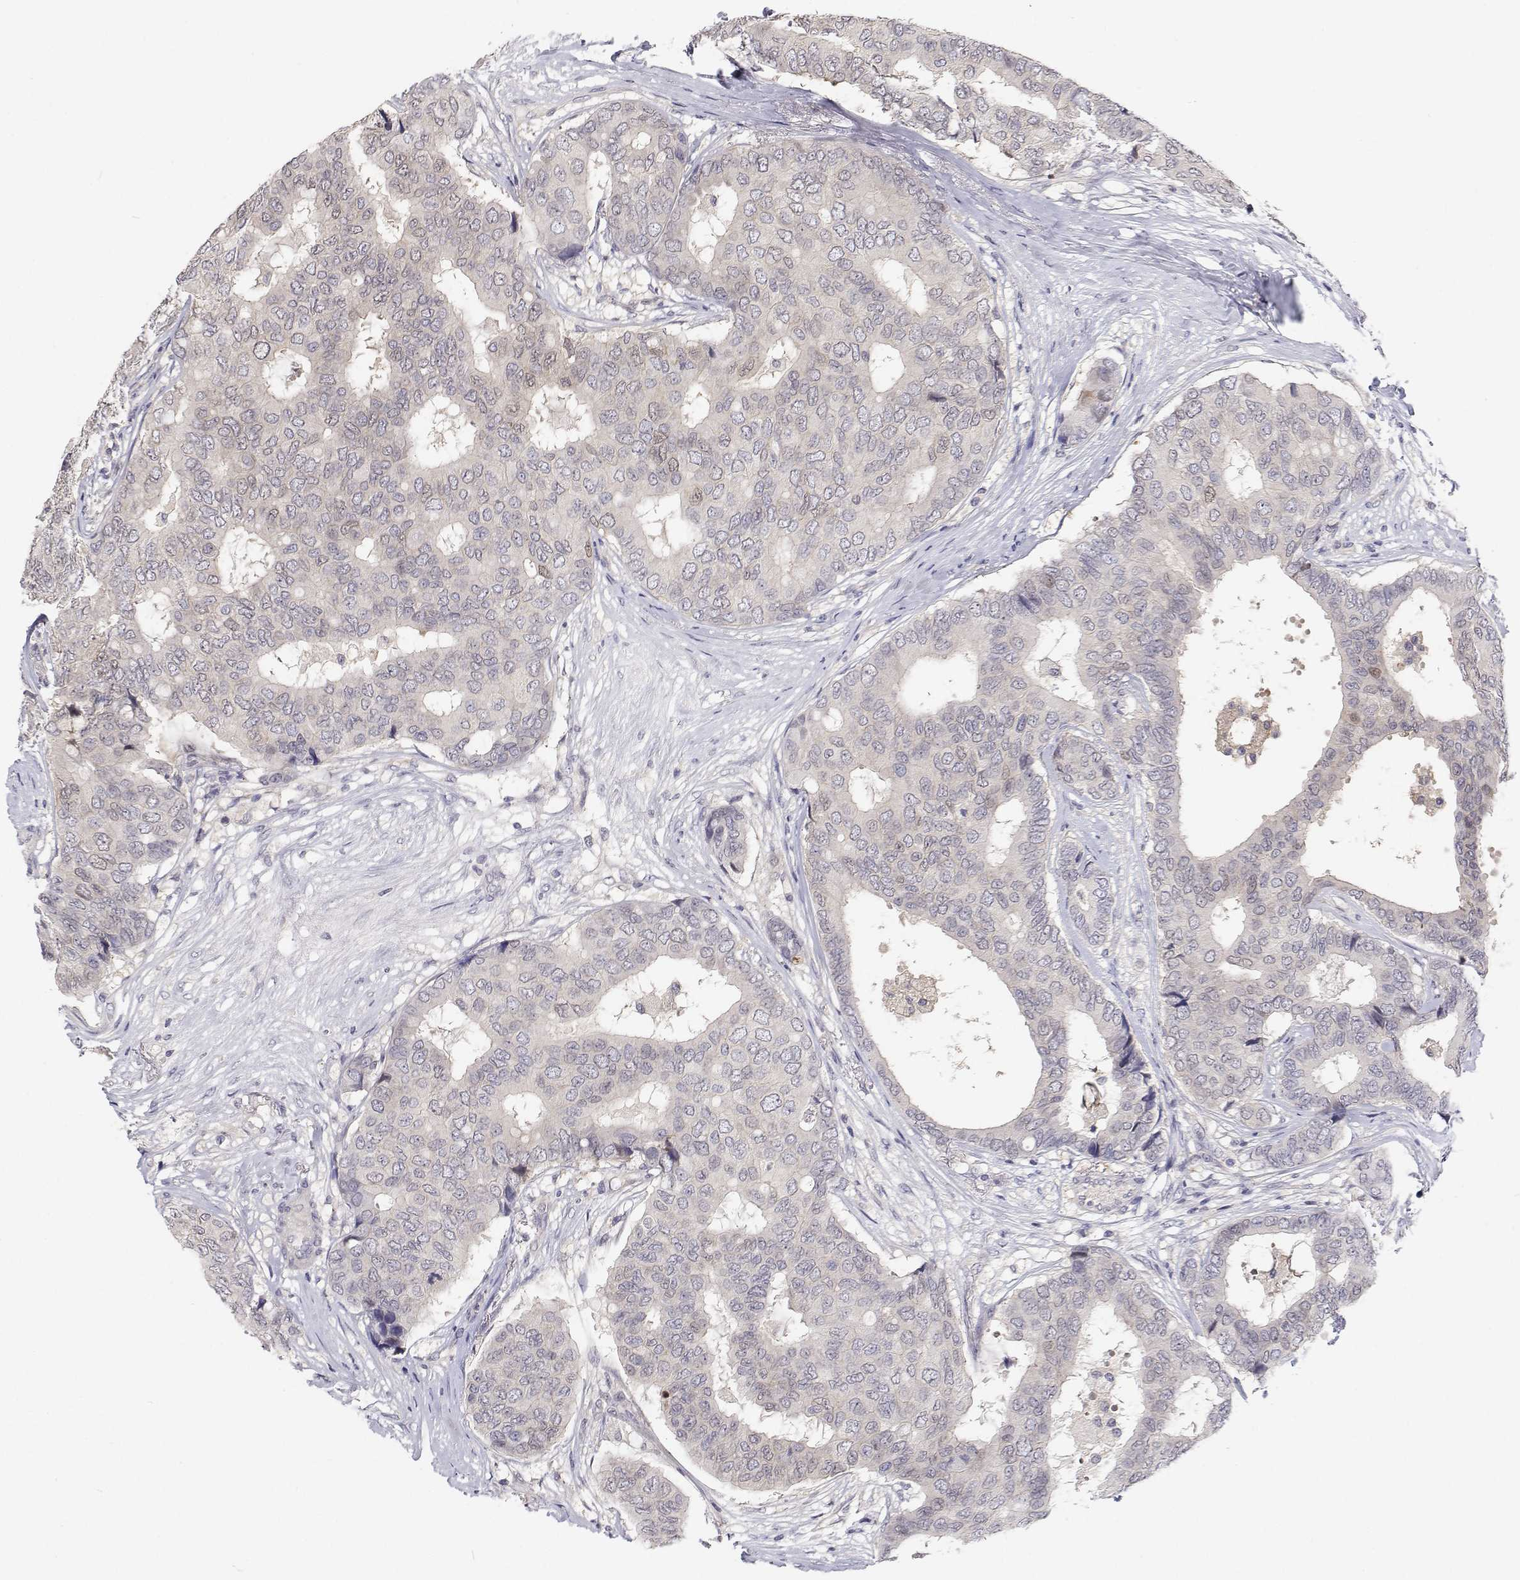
{"staining": {"intensity": "negative", "quantity": "none", "location": "none"}, "tissue": "breast cancer", "cell_type": "Tumor cells", "image_type": "cancer", "snomed": [{"axis": "morphology", "description": "Duct carcinoma"}, {"axis": "topography", "description": "Breast"}], "caption": "There is no significant positivity in tumor cells of infiltrating ductal carcinoma (breast).", "gene": "MYPN", "patient": {"sex": "female", "age": 75}}